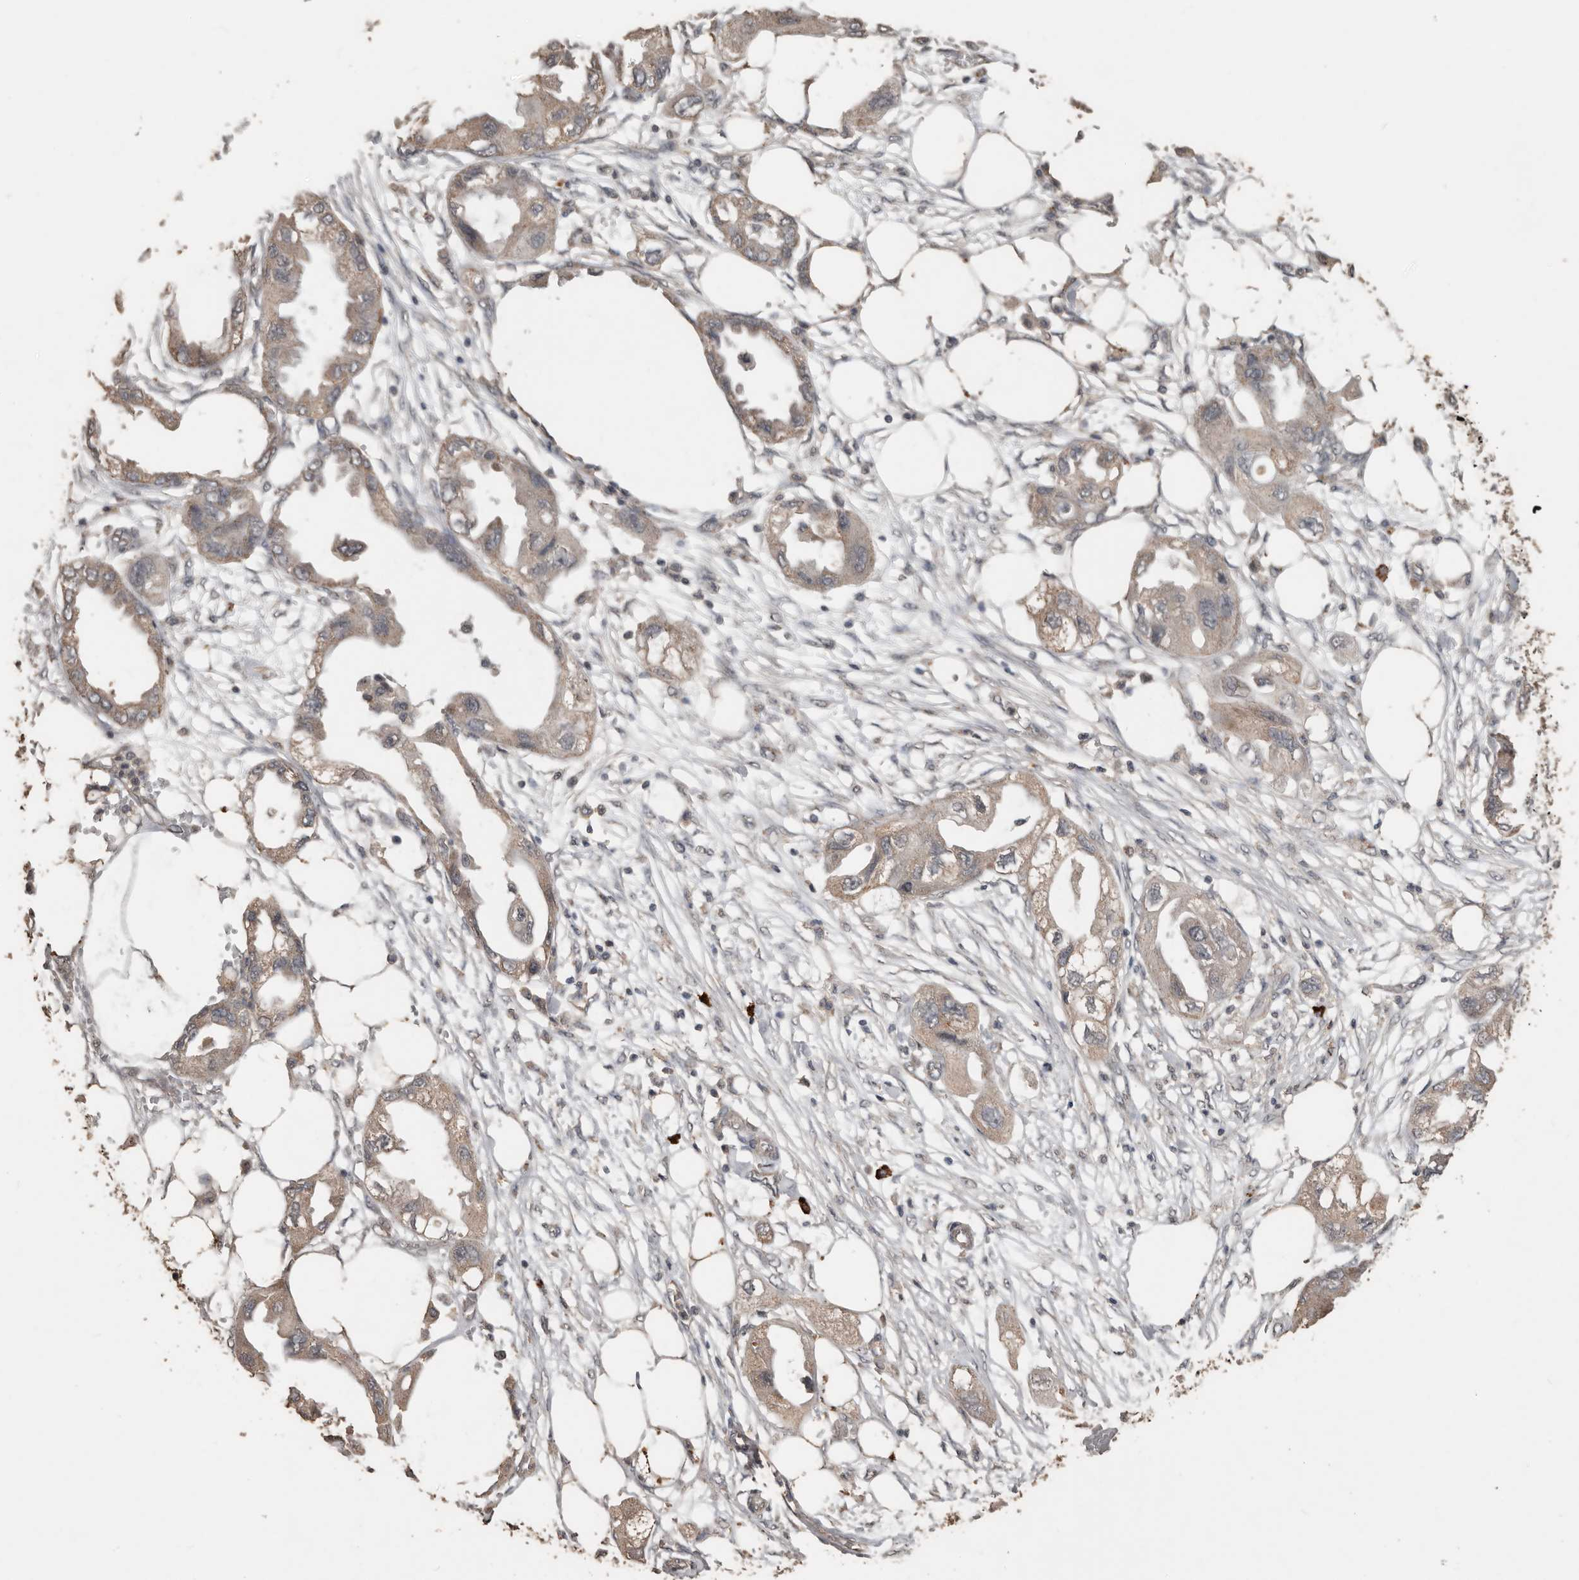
{"staining": {"intensity": "weak", "quantity": ">75%", "location": "cytoplasmic/membranous"}, "tissue": "endometrial cancer", "cell_type": "Tumor cells", "image_type": "cancer", "snomed": [{"axis": "morphology", "description": "Adenocarcinoma, NOS"}, {"axis": "morphology", "description": "Adenocarcinoma, metastatic, NOS"}, {"axis": "topography", "description": "Adipose tissue"}, {"axis": "topography", "description": "Endometrium"}], "caption": "The immunohistochemical stain shows weak cytoplasmic/membranous expression in tumor cells of endometrial cancer tissue.", "gene": "BAMBI", "patient": {"sex": "female", "age": 67}}